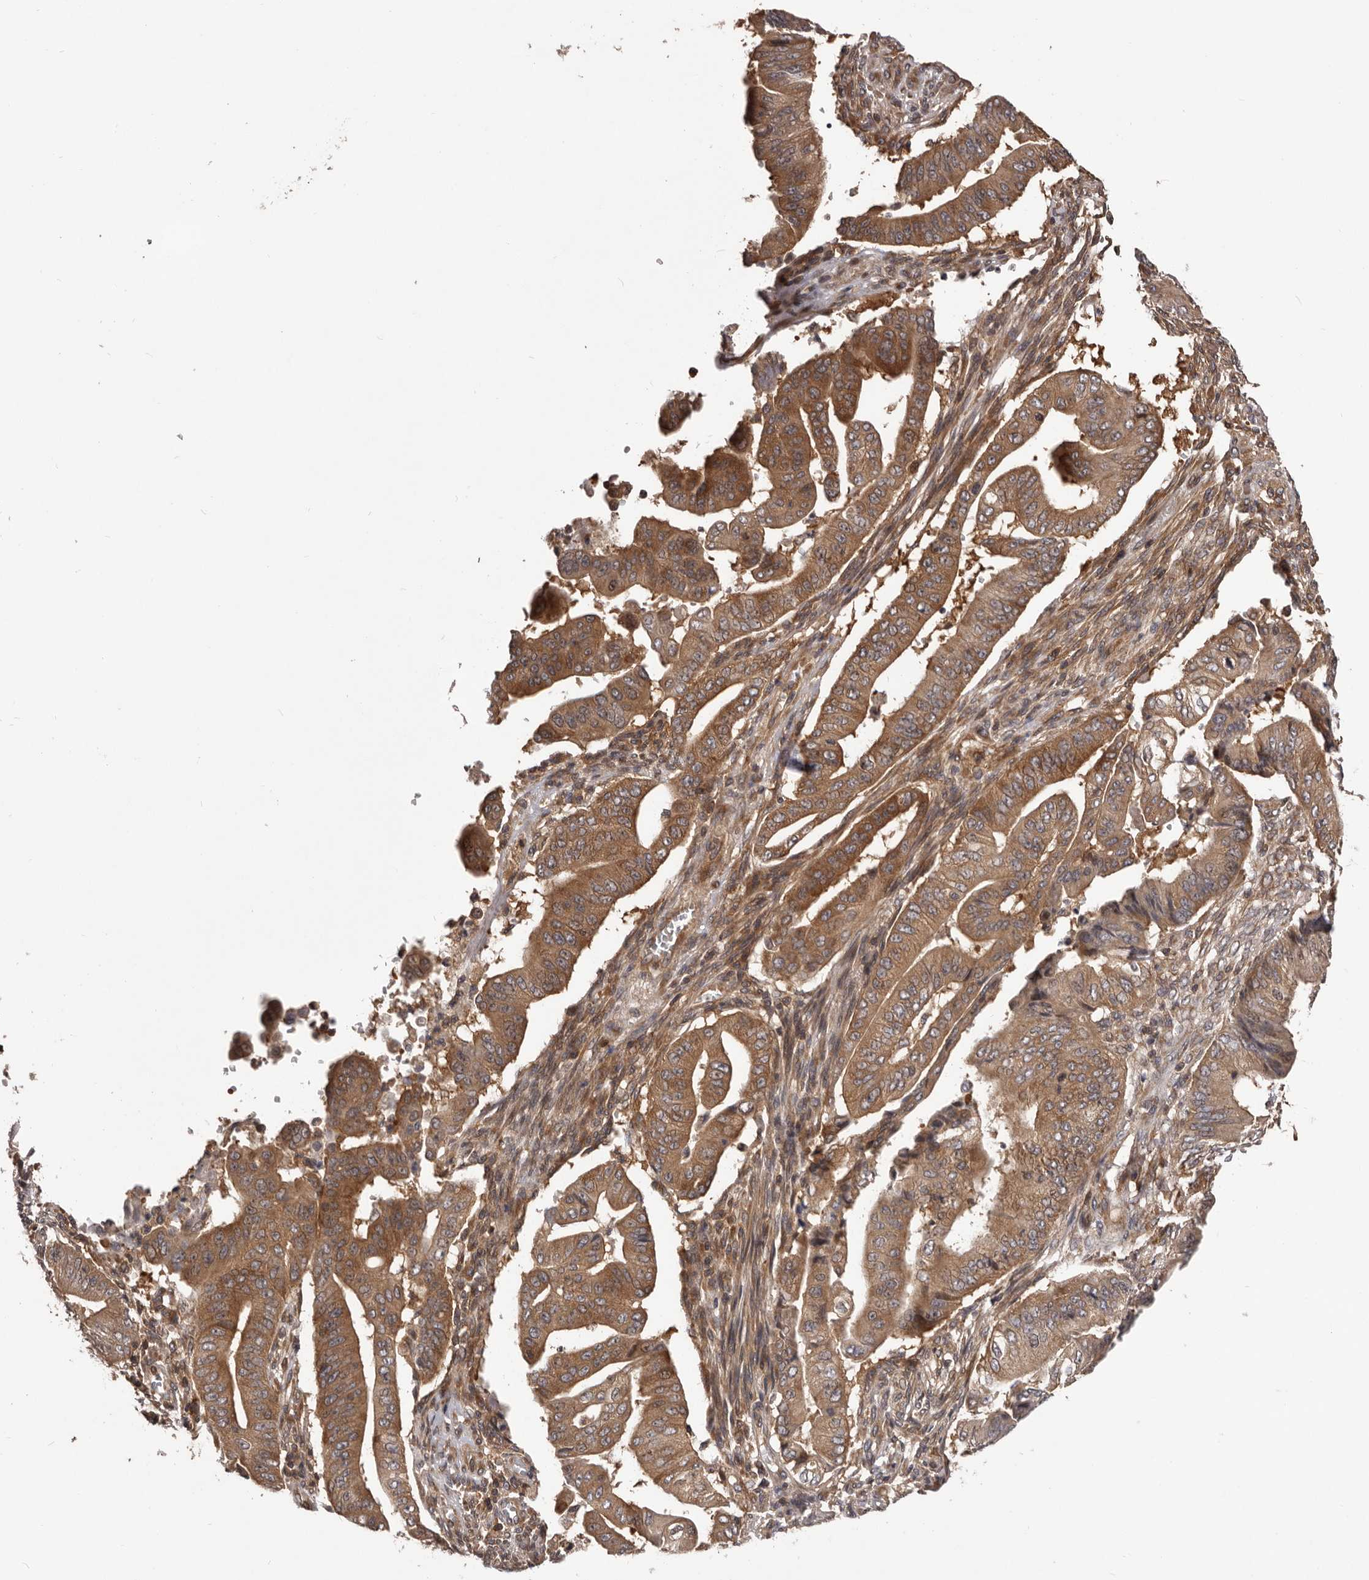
{"staining": {"intensity": "moderate", "quantity": ">75%", "location": "cytoplasmic/membranous"}, "tissue": "pancreatic cancer", "cell_type": "Tumor cells", "image_type": "cancer", "snomed": [{"axis": "morphology", "description": "Adenocarcinoma, NOS"}, {"axis": "topography", "description": "Pancreas"}], "caption": "Approximately >75% of tumor cells in human pancreatic adenocarcinoma reveal moderate cytoplasmic/membranous protein expression as visualized by brown immunohistochemical staining.", "gene": "HBS1L", "patient": {"sex": "female", "age": 77}}